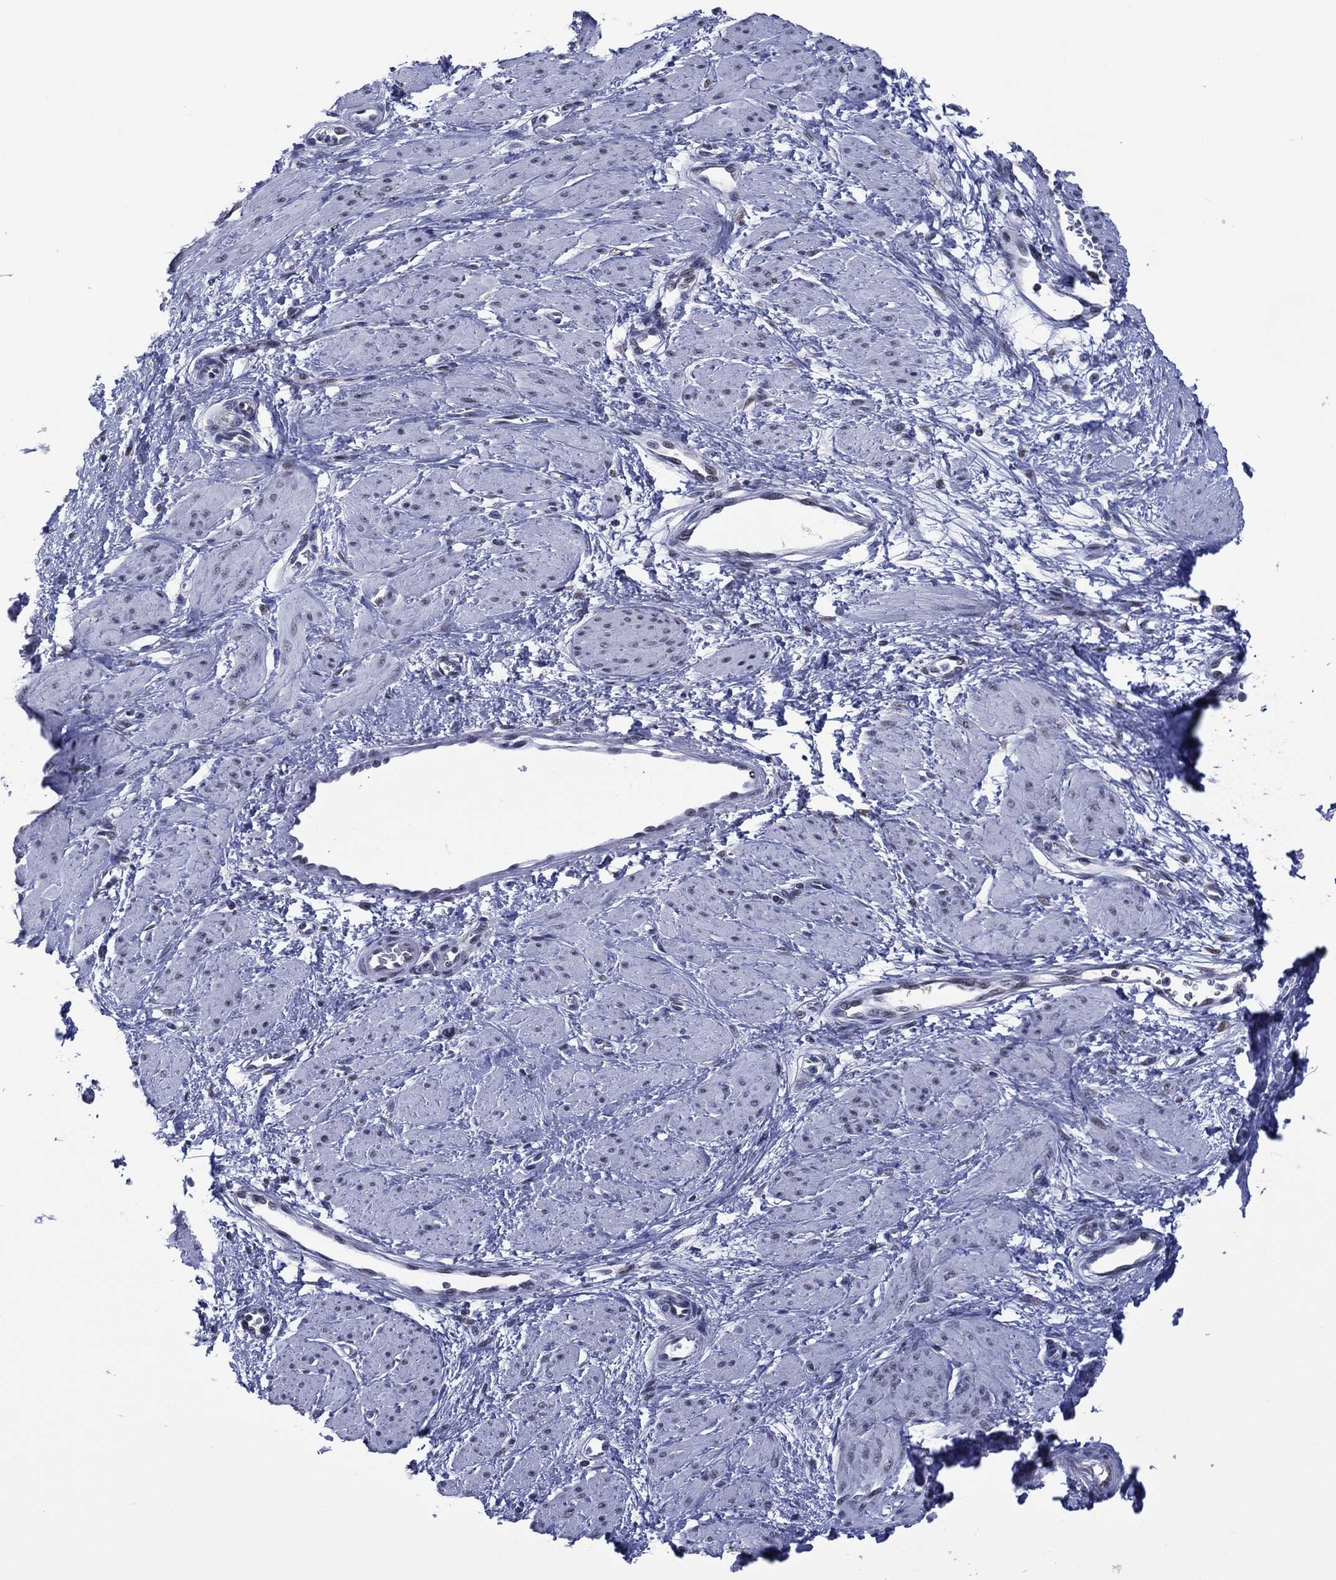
{"staining": {"intensity": "negative", "quantity": "none", "location": "none"}, "tissue": "smooth muscle", "cell_type": "Smooth muscle cells", "image_type": "normal", "snomed": [{"axis": "morphology", "description": "Normal tissue, NOS"}, {"axis": "topography", "description": "Smooth muscle"}, {"axis": "topography", "description": "Uterus"}], "caption": "Smooth muscle cells are negative for brown protein staining in benign smooth muscle.", "gene": "GATA6", "patient": {"sex": "female", "age": 39}}